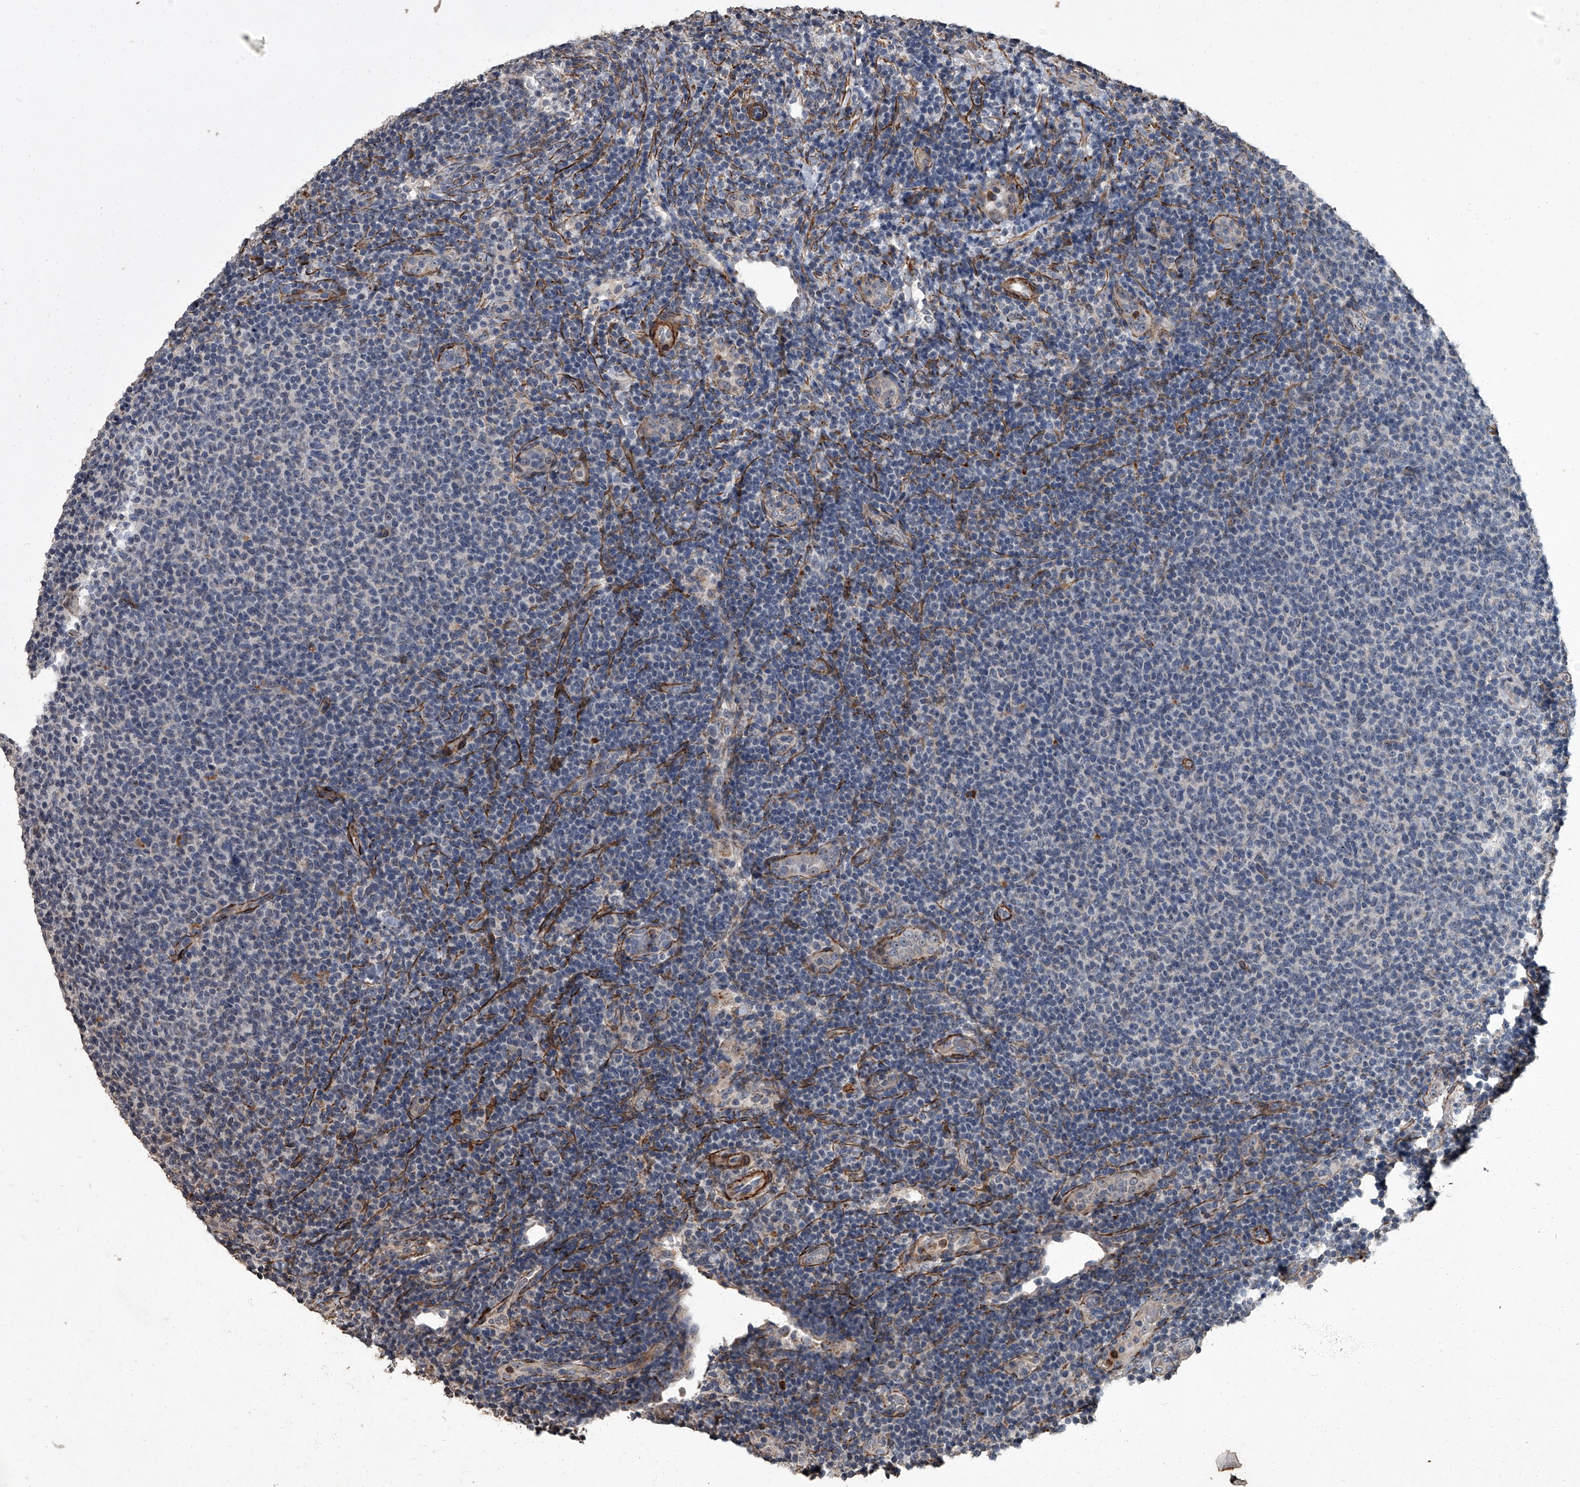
{"staining": {"intensity": "negative", "quantity": "none", "location": "none"}, "tissue": "lymphoma", "cell_type": "Tumor cells", "image_type": "cancer", "snomed": [{"axis": "morphology", "description": "Malignant lymphoma, non-Hodgkin's type, Low grade"}, {"axis": "topography", "description": "Lymph node"}], "caption": "A photomicrograph of human lymphoma is negative for staining in tumor cells. (Stains: DAB (3,3'-diaminobenzidine) IHC with hematoxylin counter stain, Microscopy: brightfield microscopy at high magnification).", "gene": "SIRT4", "patient": {"sex": "male", "age": 66}}